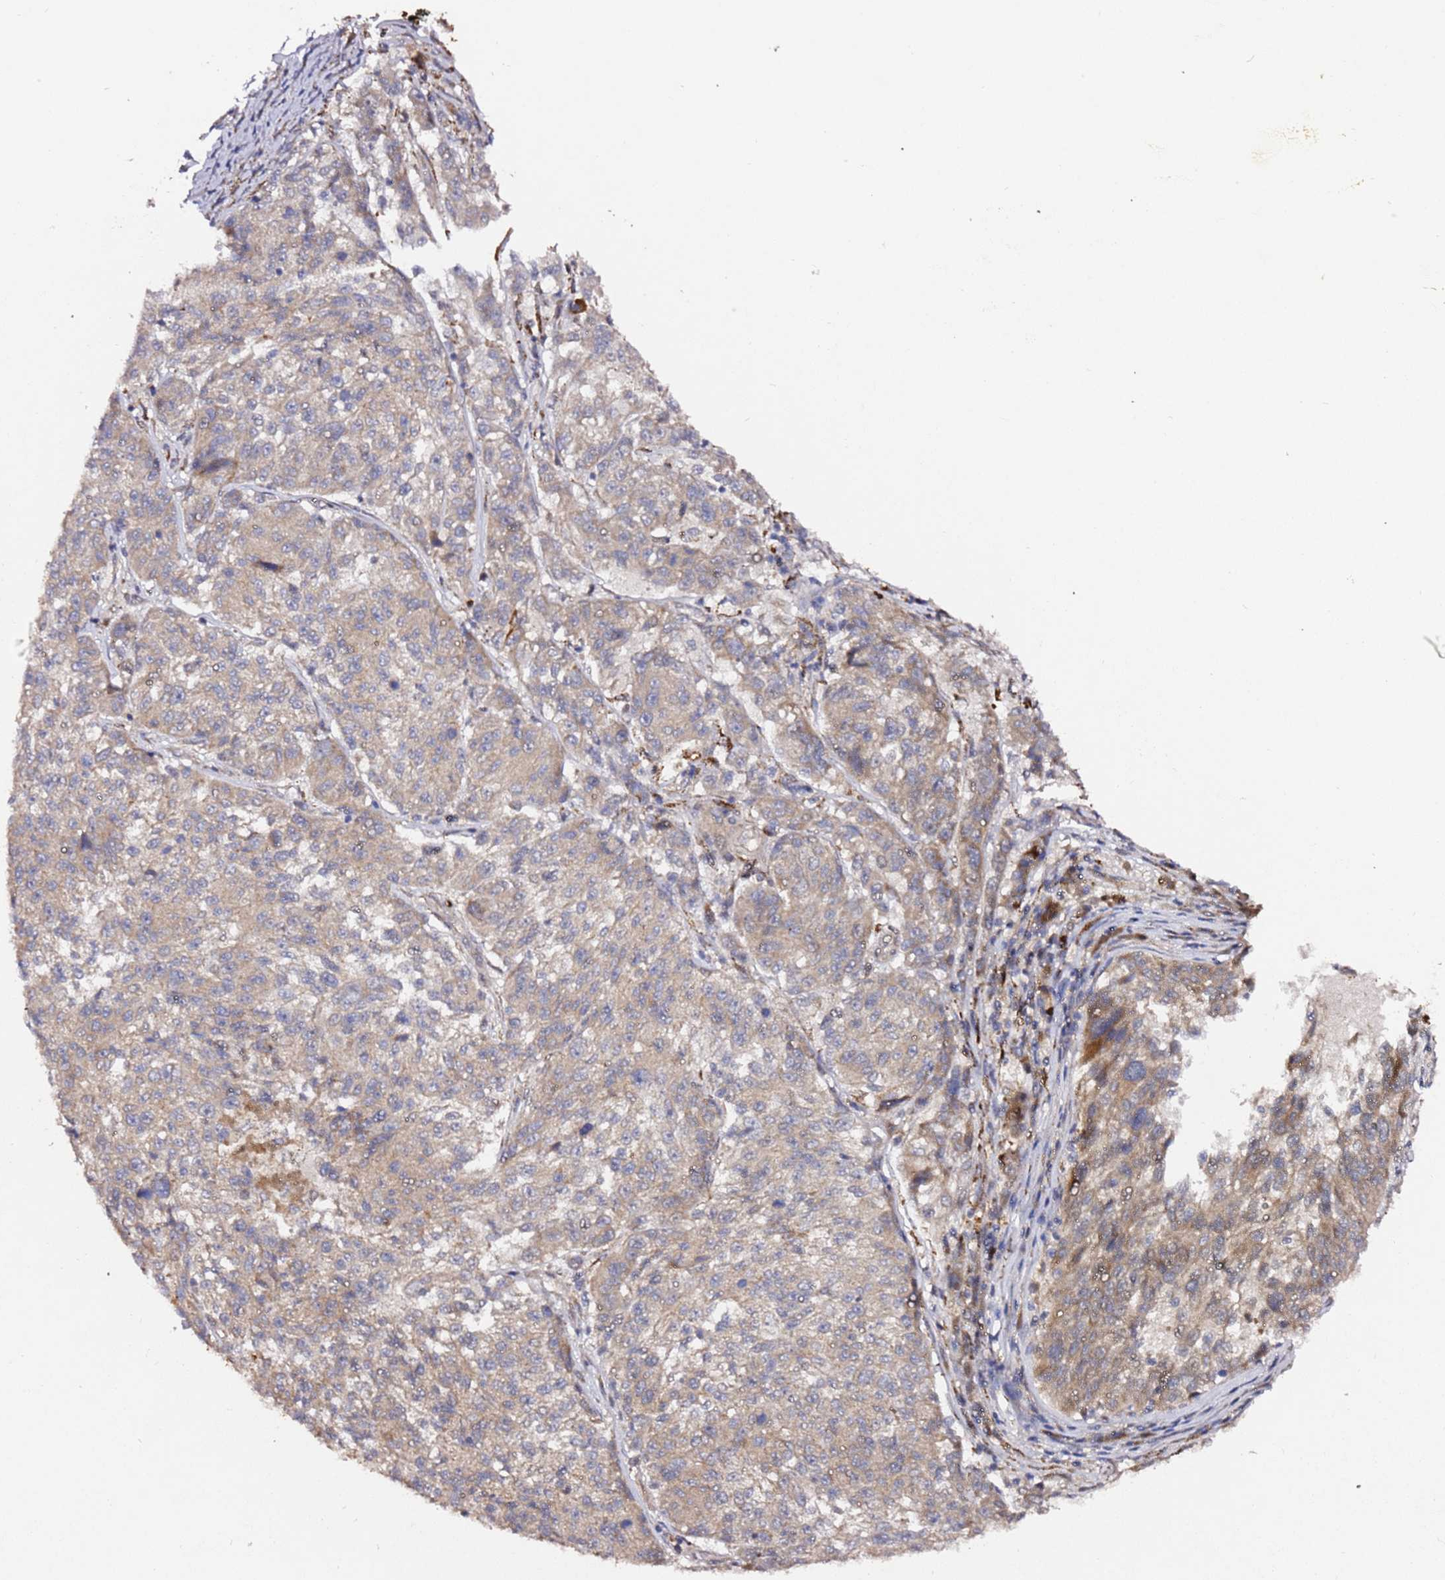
{"staining": {"intensity": "weak", "quantity": "25%-75%", "location": "cytoplasmic/membranous"}, "tissue": "melanoma", "cell_type": "Tumor cells", "image_type": "cancer", "snomed": [{"axis": "morphology", "description": "Malignant melanoma, NOS"}, {"axis": "topography", "description": "Skin"}], "caption": "An image showing weak cytoplasmic/membranous positivity in about 25%-75% of tumor cells in malignant melanoma, as visualized by brown immunohistochemical staining.", "gene": "ALG11", "patient": {"sex": "male", "age": 53}}